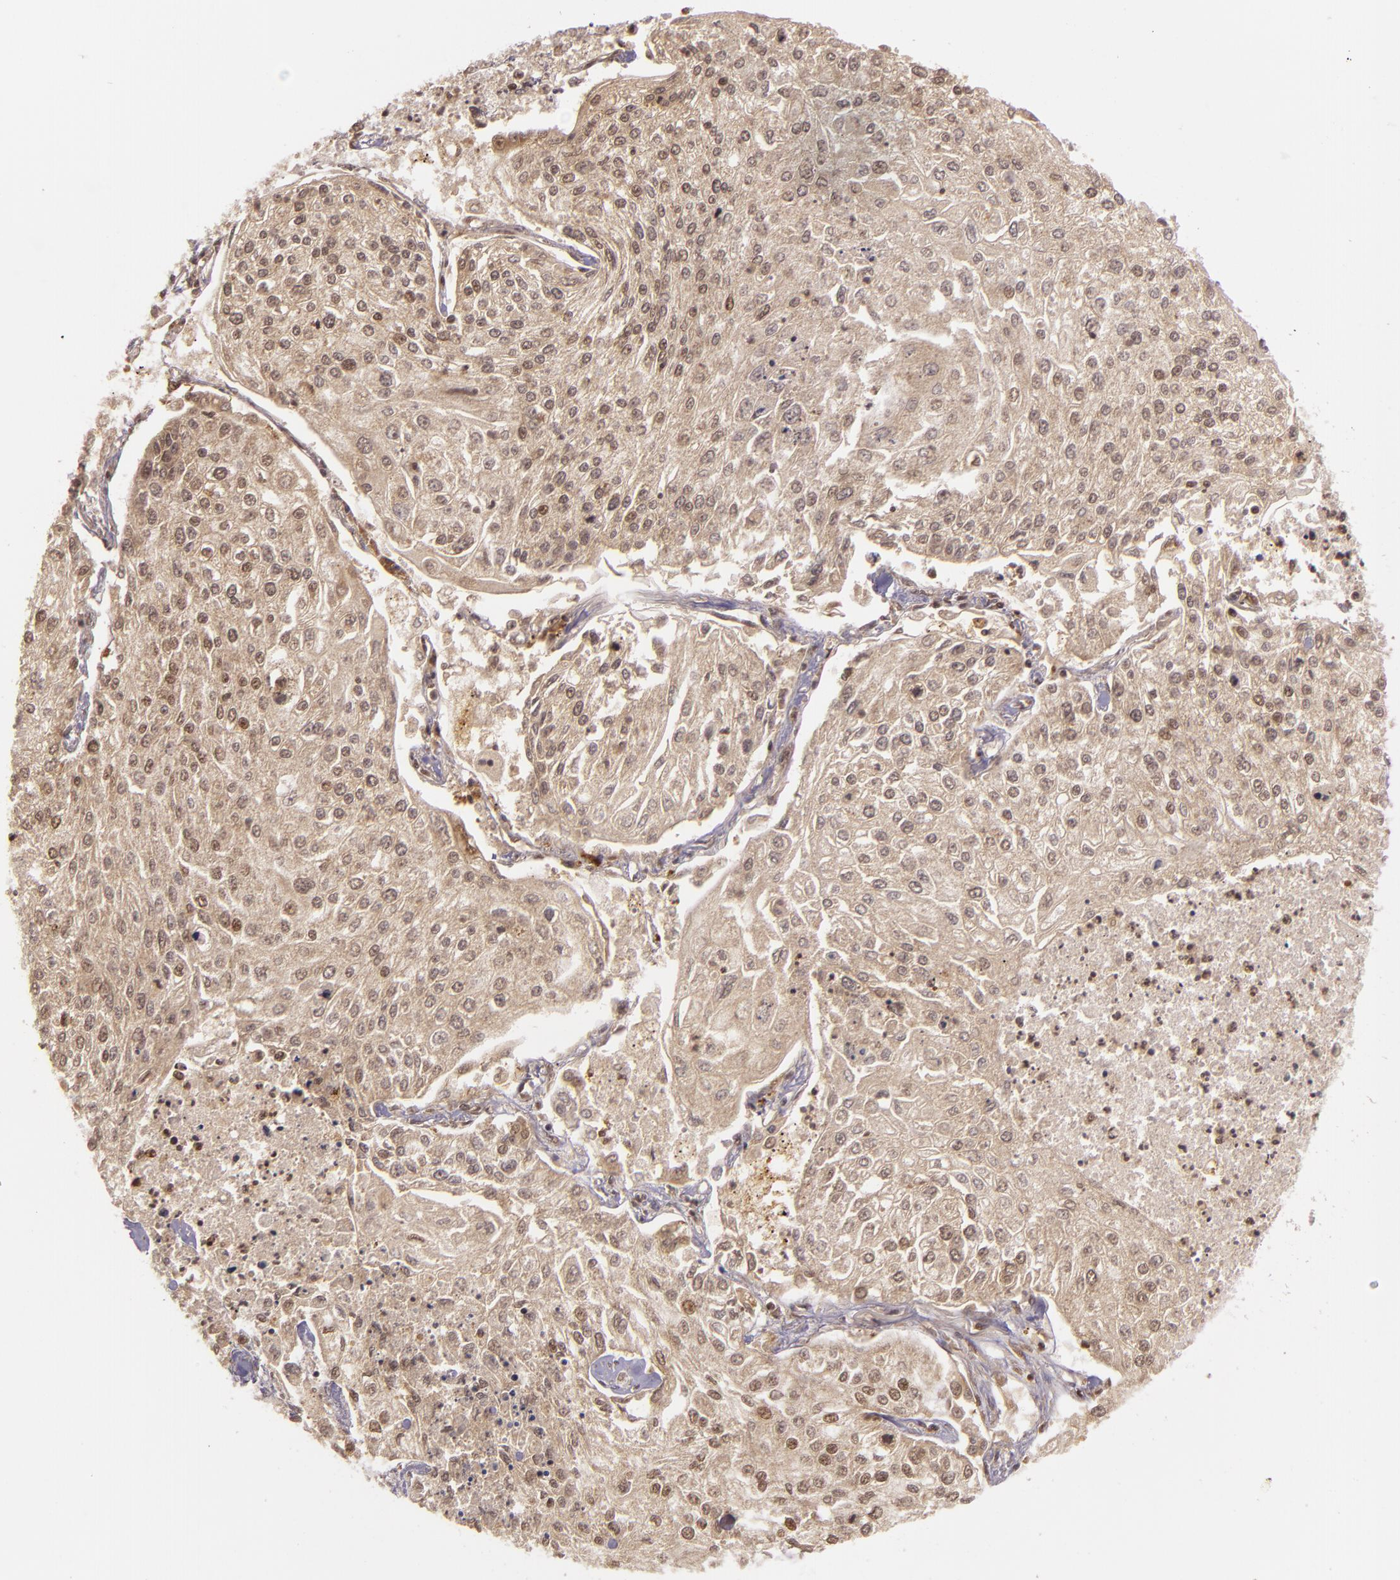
{"staining": {"intensity": "weak", "quantity": ">75%", "location": "cytoplasmic/membranous,nuclear"}, "tissue": "lung cancer", "cell_type": "Tumor cells", "image_type": "cancer", "snomed": [{"axis": "morphology", "description": "Squamous cell carcinoma, NOS"}, {"axis": "topography", "description": "Lung"}], "caption": "Protein expression analysis of human lung cancer (squamous cell carcinoma) reveals weak cytoplasmic/membranous and nuclear staining in about >75% of tumor cells. The staining was performed using DAB (3,3'-diaminobenzidine) to visualize the protein expression in brown, while the nuclei were stained in blue with hematoxylin (Magnification: 20x).", "gene": "TXNRD2", "patient": {"sex": "male", "age": 75}}